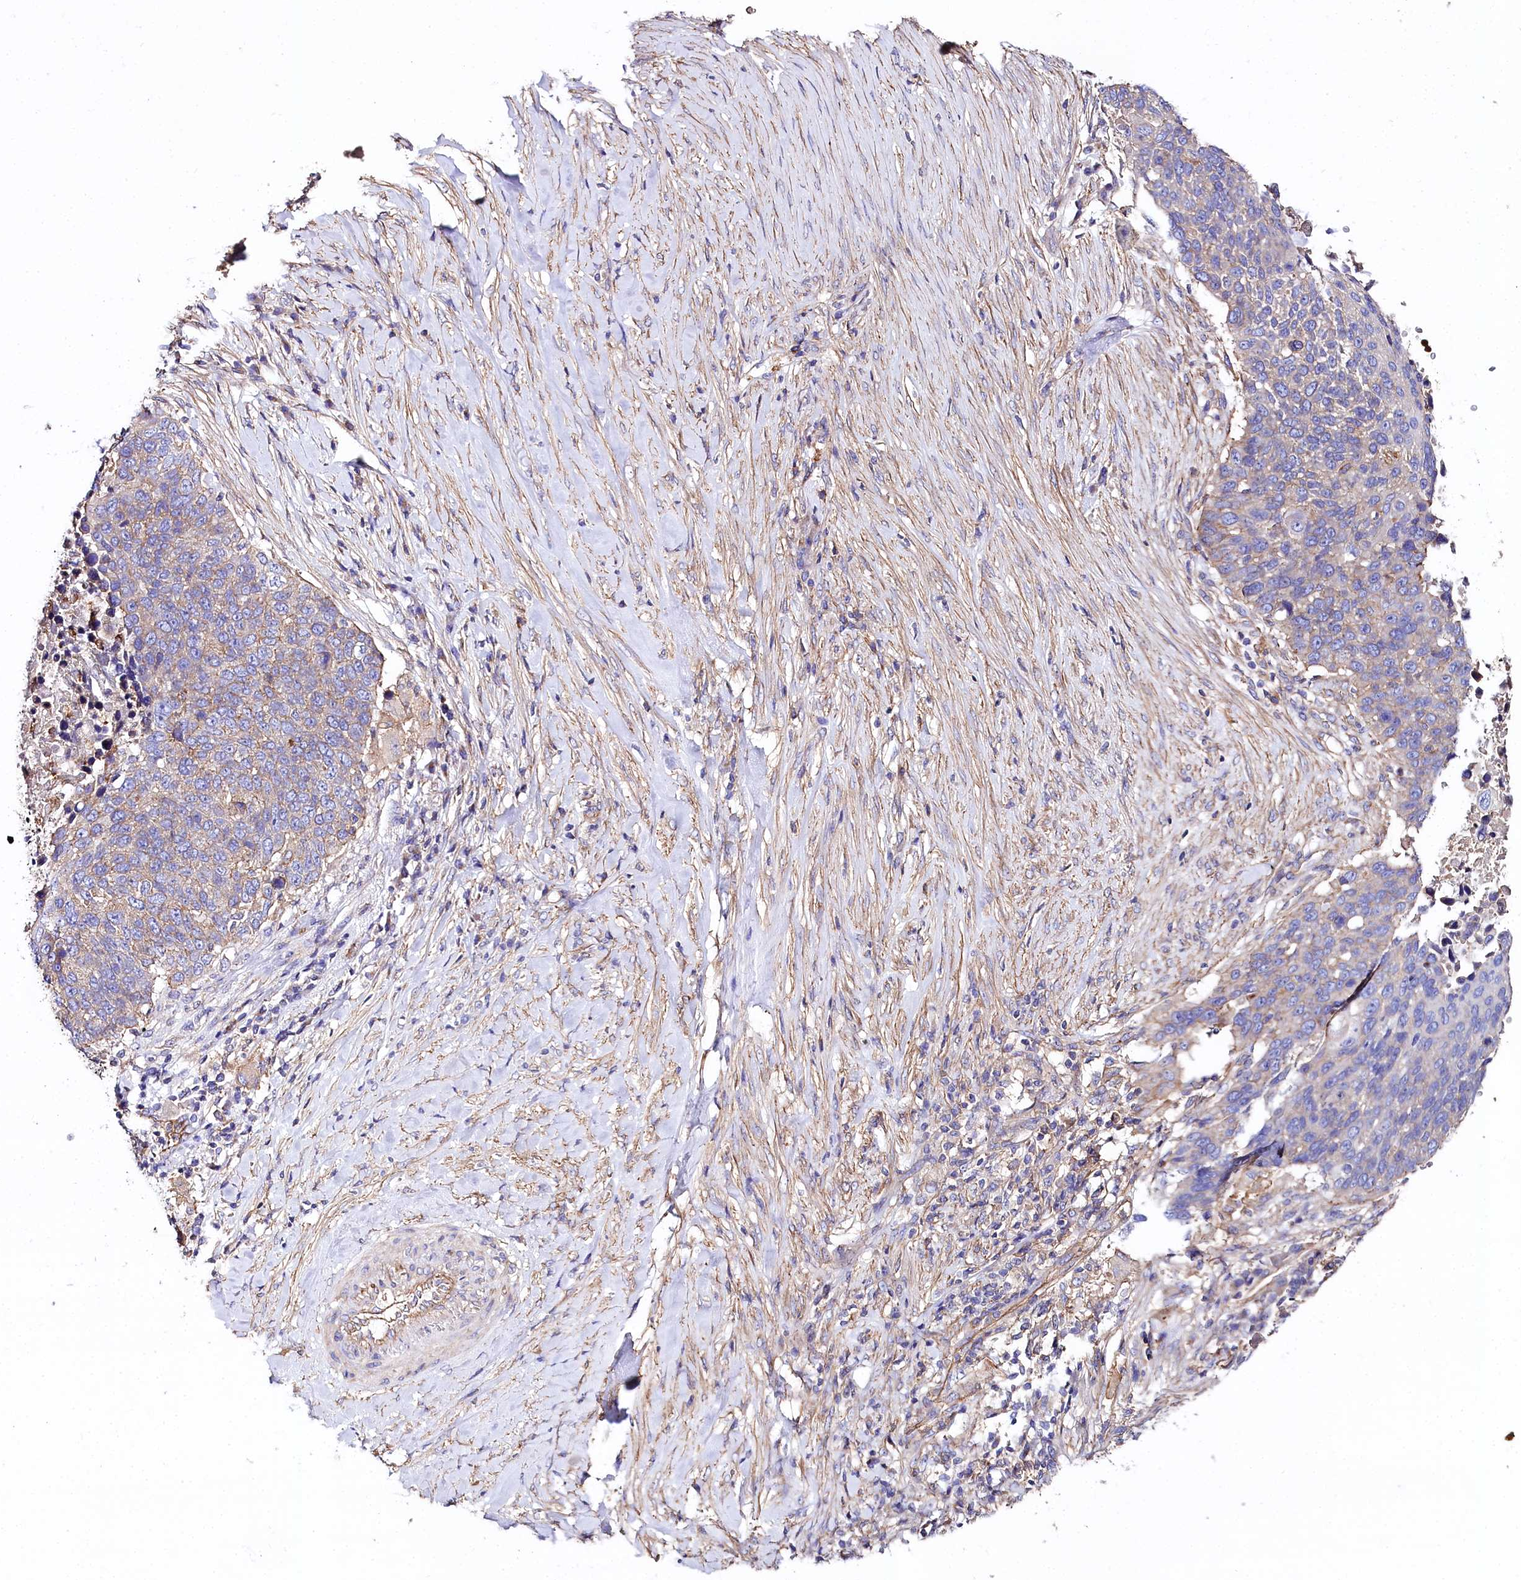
{"staining": {"intensity": "negative", "quantity": "none", "location": "none"}, "tissue": "lung cancer", "cell_type": "Tumor cells", "image_type": "cancer", "snomed": [{"axis": "morphology", "description": "Normal tissue, NOS"}, {"axis": "morphology", "description": "Squamous cell carcinoma, NOS"}, {"axis": "topography", "description": "Lymph node"}, {"axis": "topography", "description": "Lung"}], "caption": "This is a micrograph of IHC staining of squamous cell carcinoma (lung), which shows no staining in tumor cells.", "gene": "FCHSD2", "patient": {"sex": "male", "age": 66}}